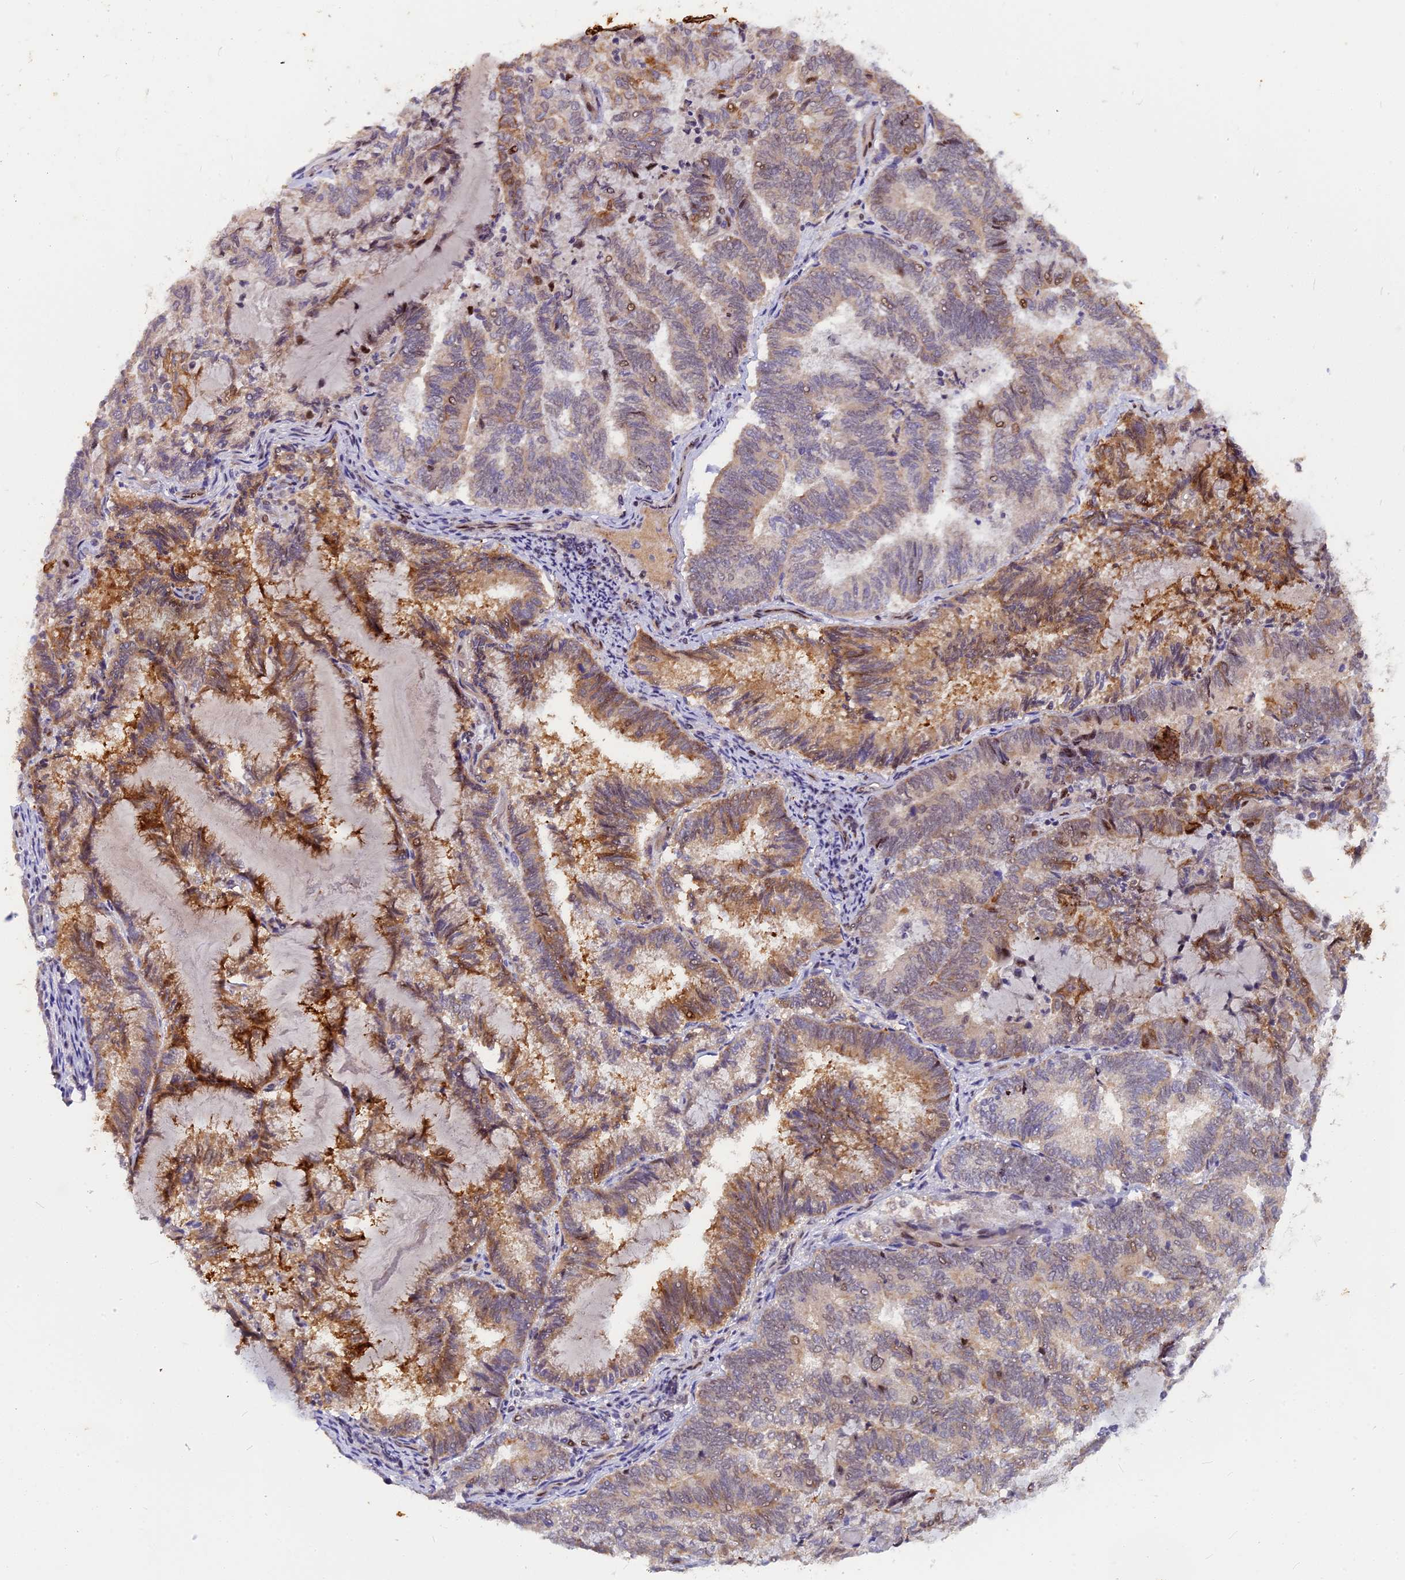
{"staining": {"intensity": "moderate", "quantity": "25%-75%", "location": "cytoplasmic/membranous"}, "tissue": "endometrial cancer", "cell_type": "Tumor cells", "image_type": "cancer", "snomed": [{"axis": "morphology", "description": "Adenocarcinoma, NOS"}, {"axis": "topography", "description": "Endometrium"}], "caption": "Immunohistochemical staining of human endometrial cancer (adenocarcinoma) shows medium levels of moderate cytoplasmic/membranous expression in approximately 25%-75% of tumor cells.", "gene": "ANKRD34B", "patient": {"sex": "female", "age": 80}}